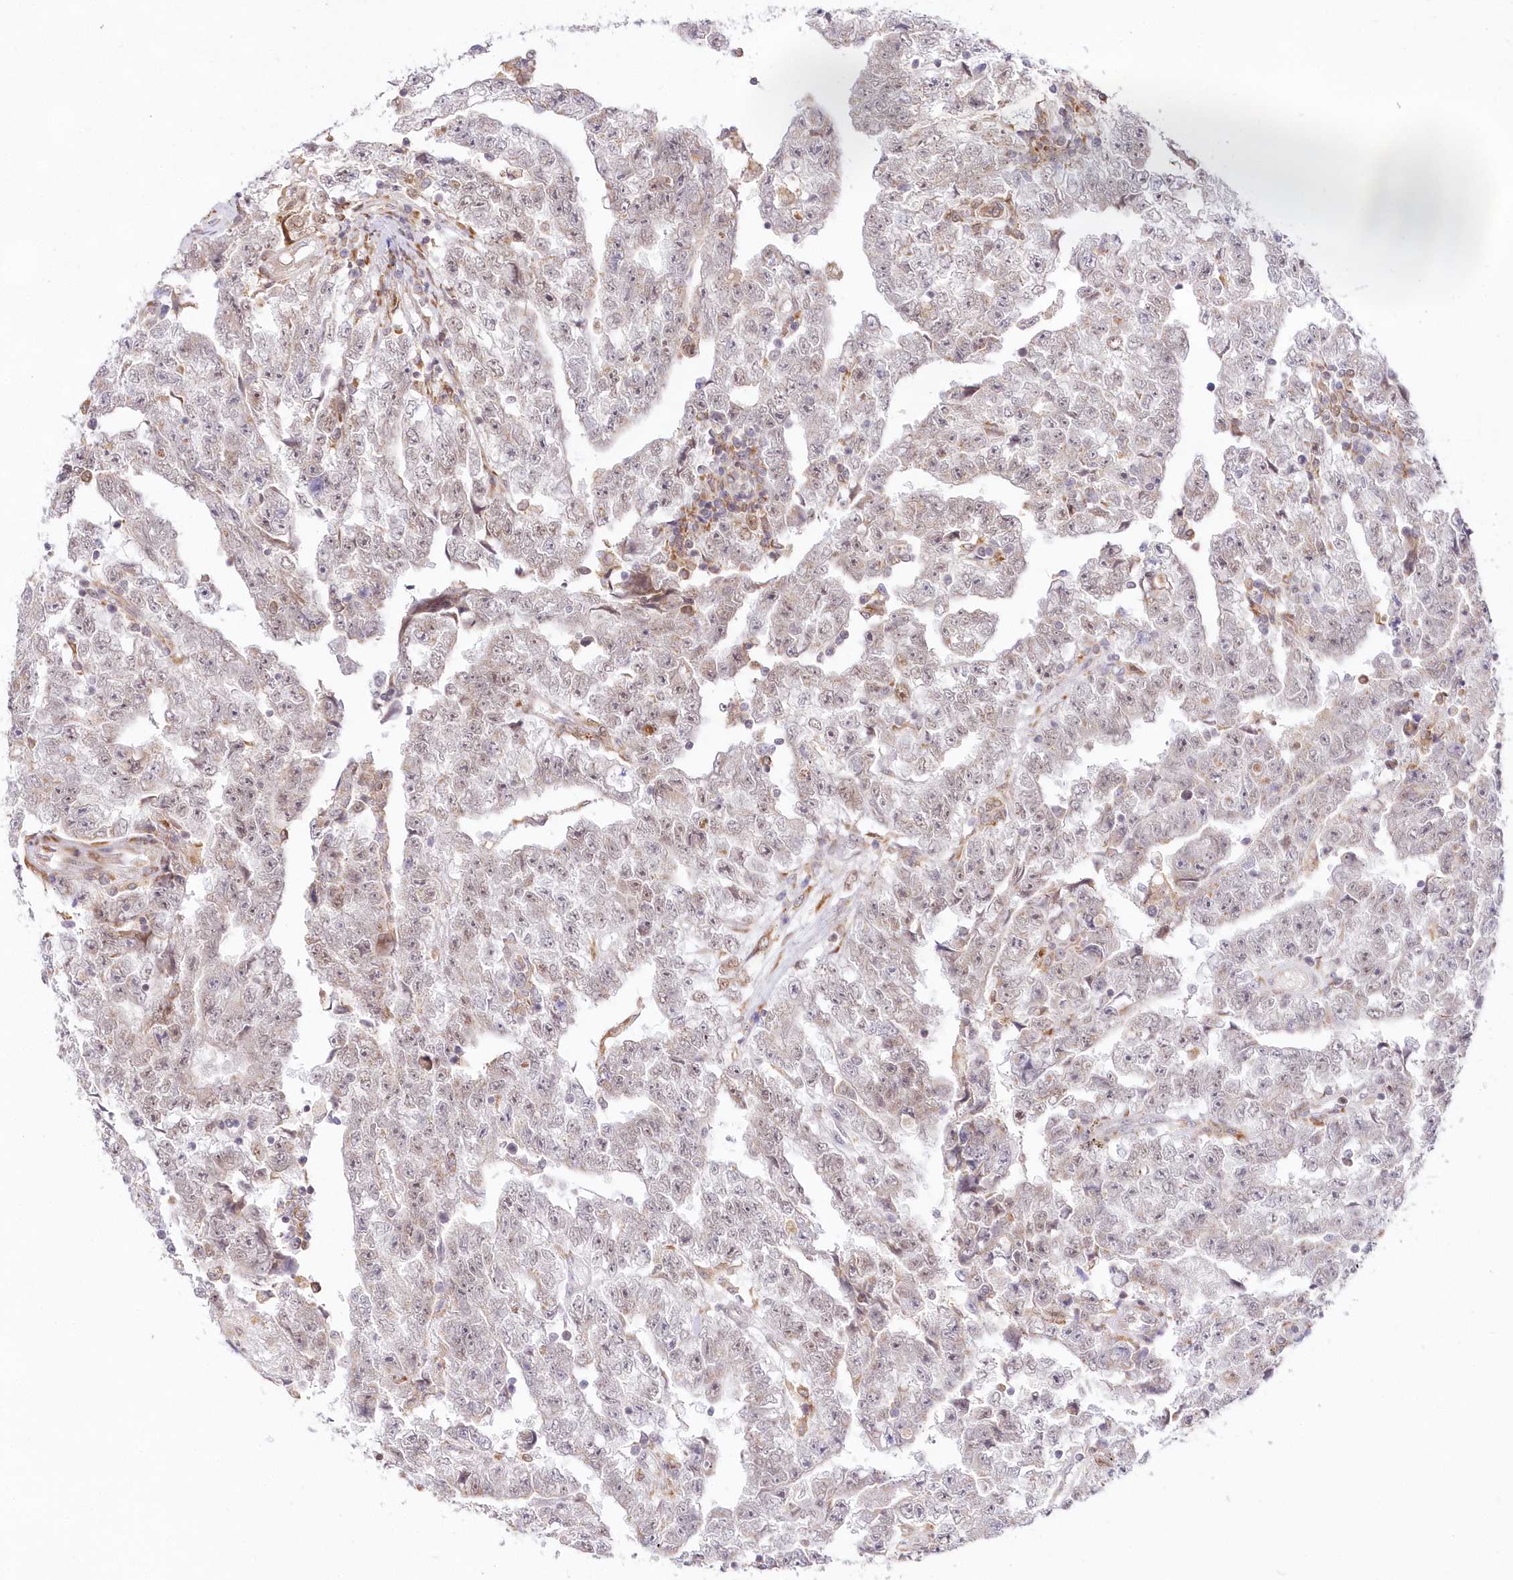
{"staining": {"intensity": "negative", "quantity": "none", "location": "none"}, "tissue": "testis cancer", "cell_type": "Tumor cells", "image_type": "cancer", "snomed": [{"axis": "morphology", "description": "Carcinoma, Embryonal, NOS"}, {"axis": "topography", "description": "Testis"}], "caption": "Protein analysis of testis embryonal carcinoma reveals no significant expression in tumor cells.", "gene": "LDB1", "patient": {"sex": "male", "age": 25}}